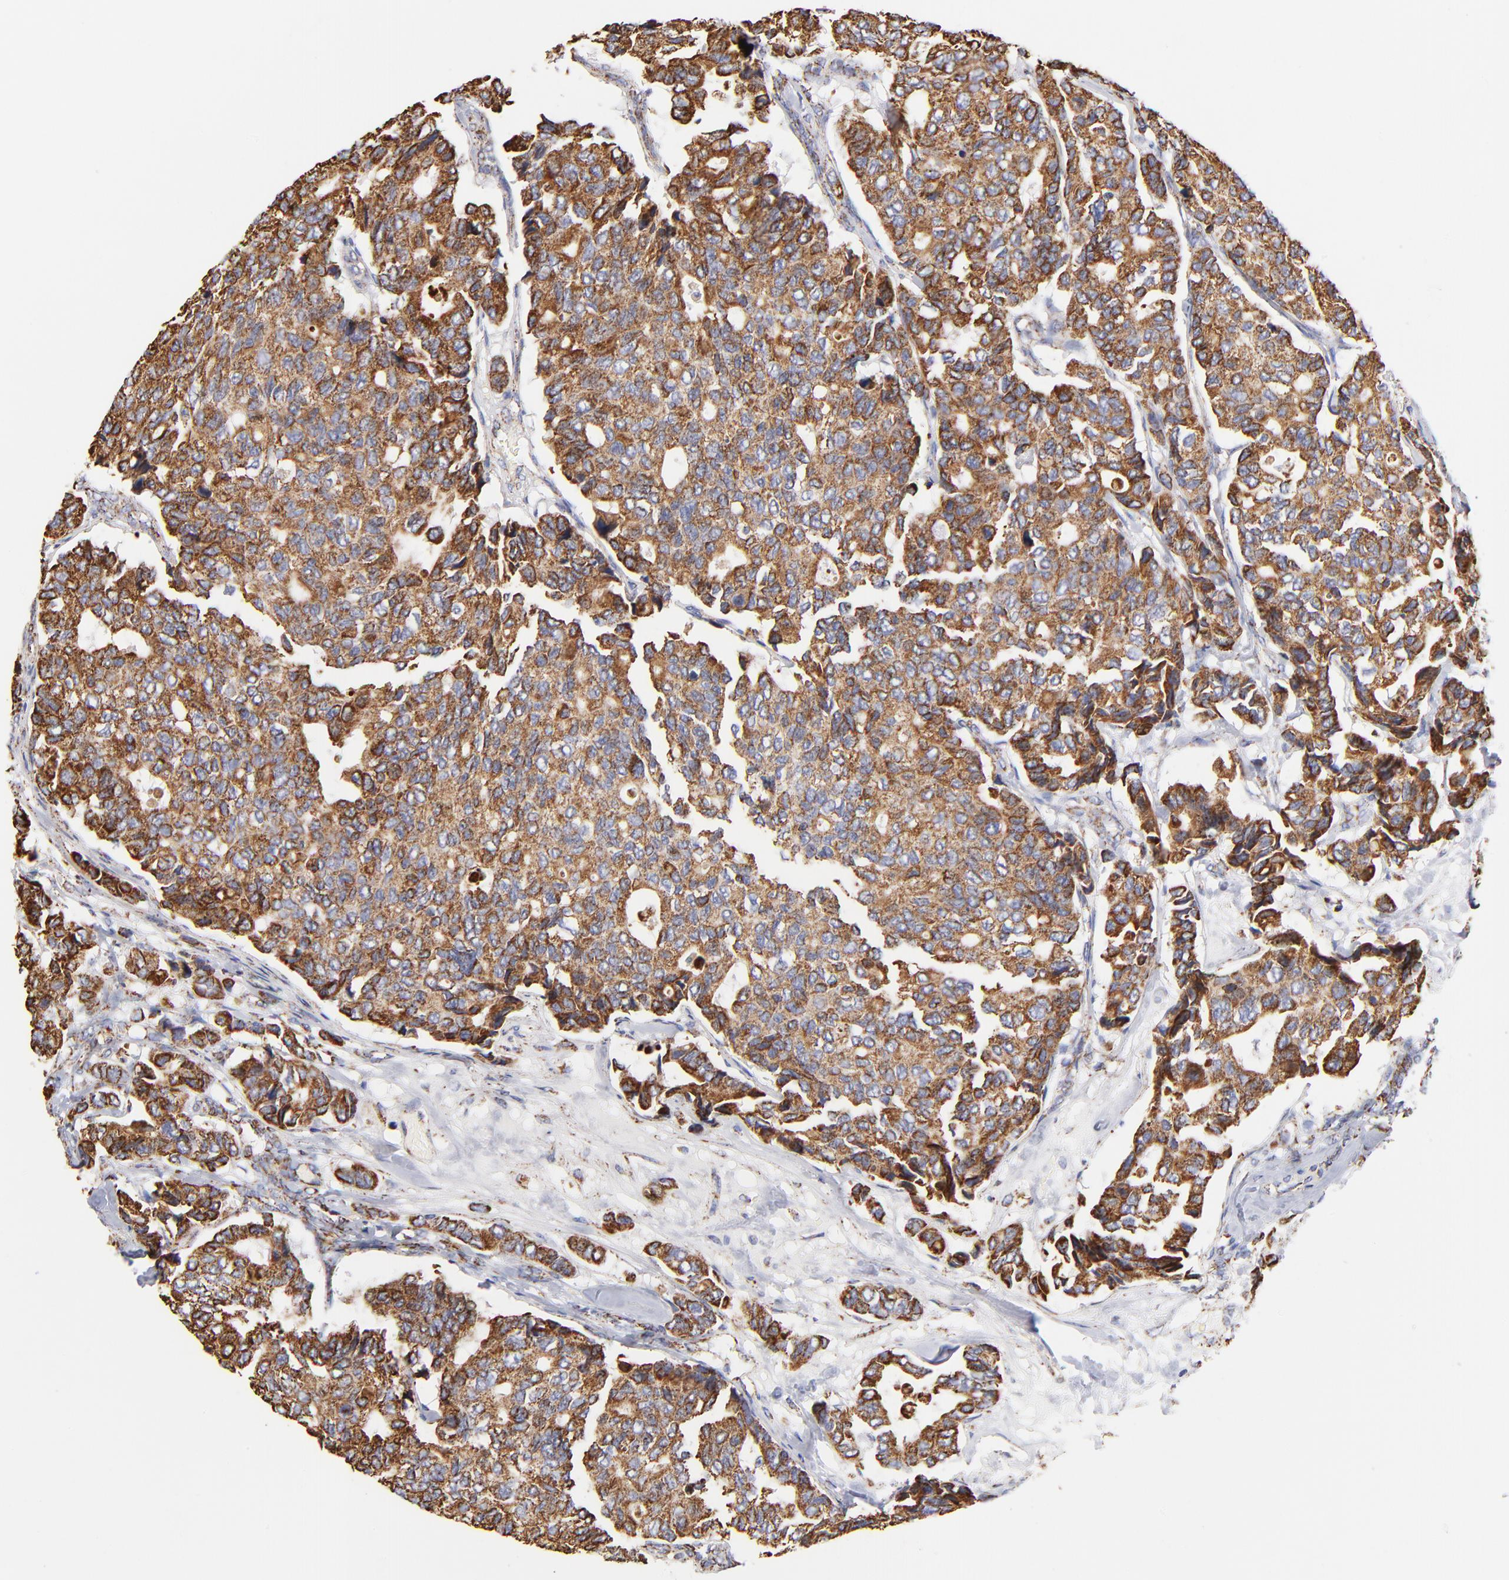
{"staining": {"intensity": "strong", "quantity": ">75%", "location": "cytoplasmic/membranous"}, "tissue": "breast cancer", "cell_type": "Tumor cells", "image_type": "cancer", "snomed": [{"axis": "morphology", "description": "Duct carcinoma"}, {"axis": "topography", "description": "Breast"}], "caption": "Protein staining reveals strong cytoplasmic/membranous positivity in approximately >75% of tumor cells in breast cancer (invasive ductal carcinoma). The staining is performed using DAB brown chromogen to label protein expression. The nuclei are counter-stained blue using hematoxylin.", "gene": "PHB1", "patient": {"sex": "female", "age": 69}}